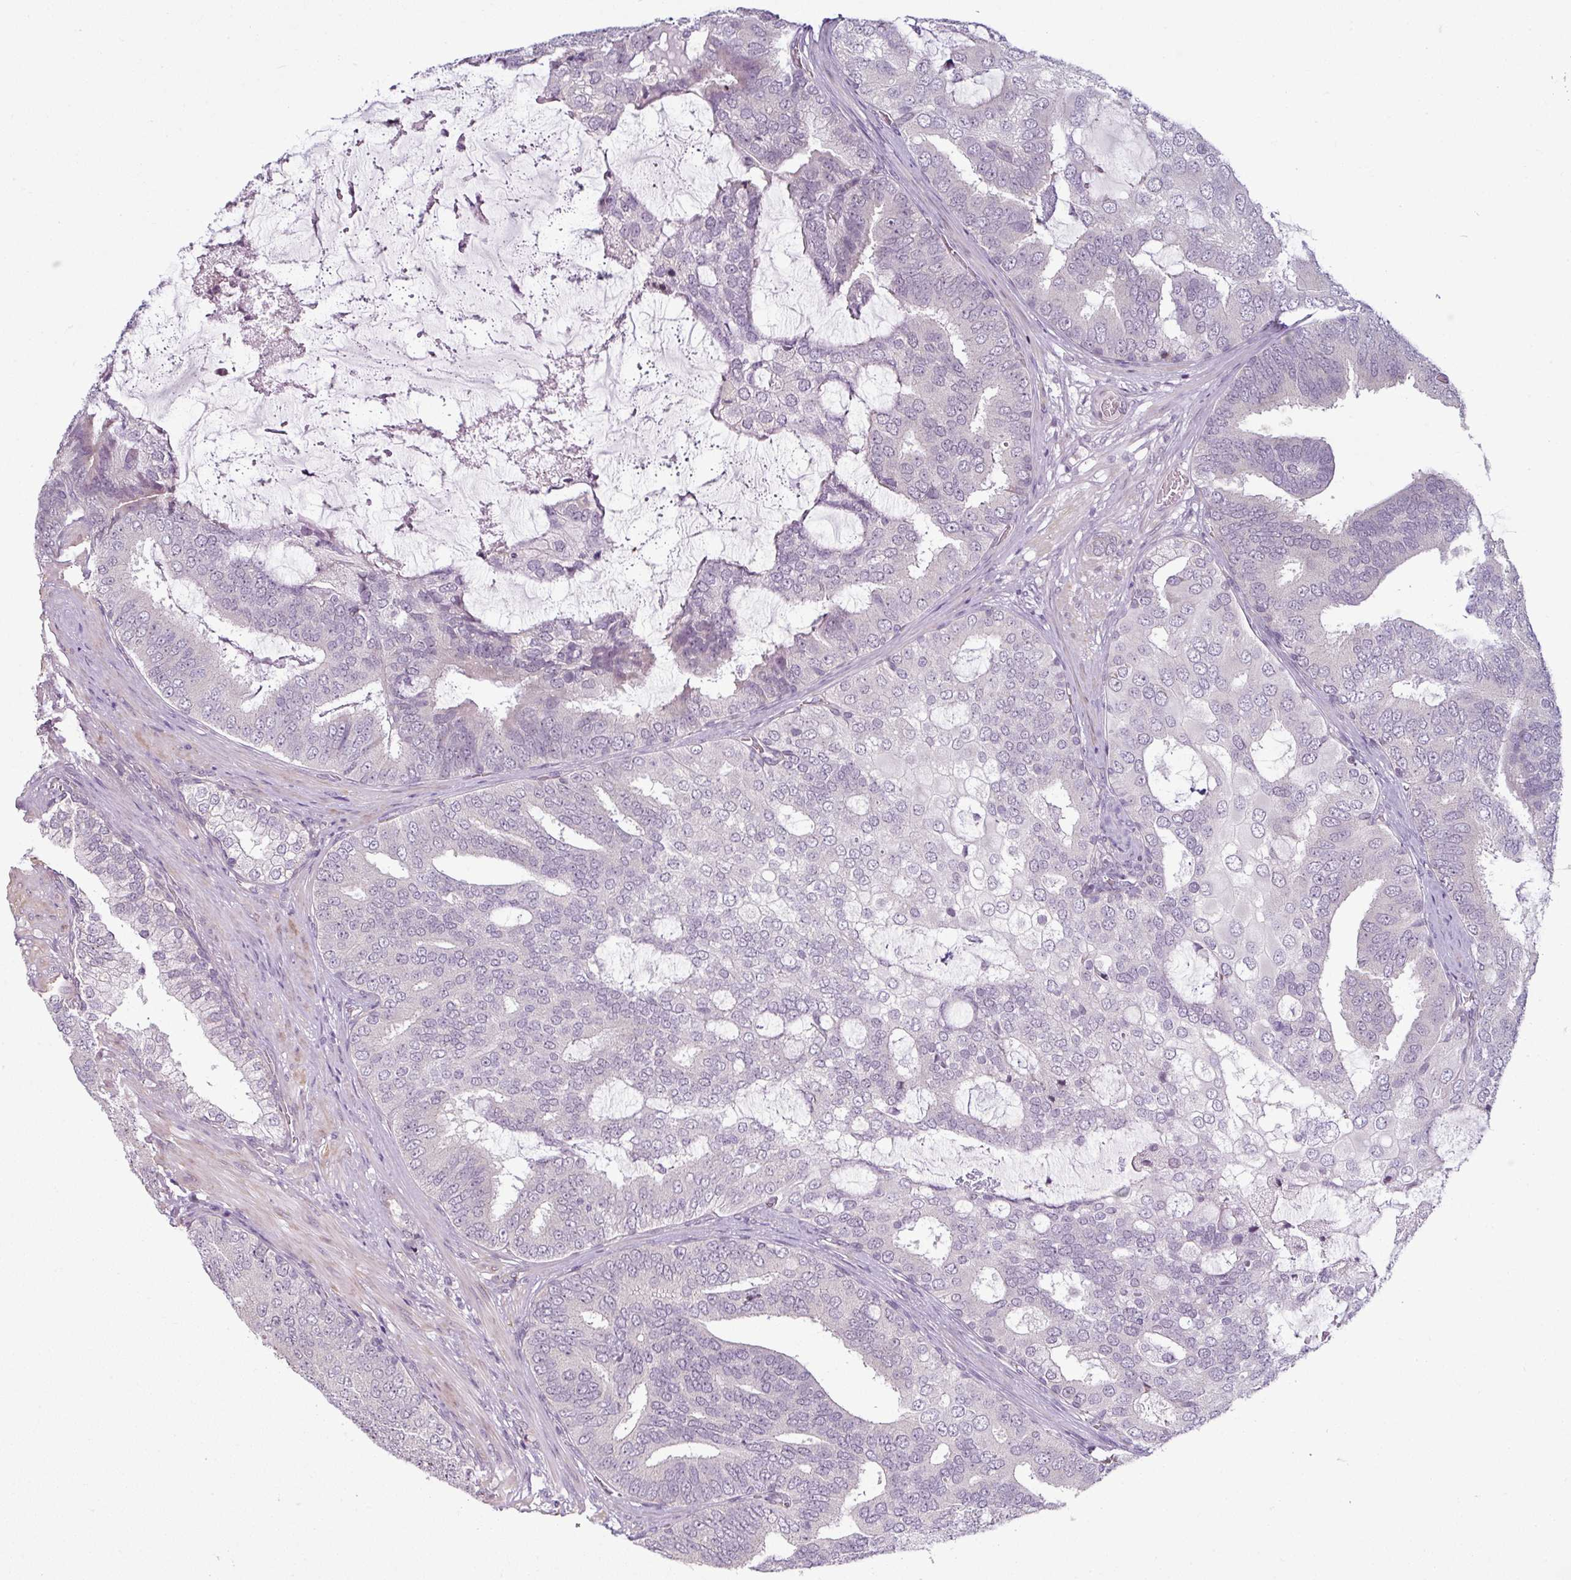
{"staining": {"intensity": "negative", "quantity": "none", "location": "none"}, "tissue": "prostate cancer", "cell_type": "Tumor cells", "image_type": "cancer", "snomed": [{"axis": "morphology", "description": "Adenocarcinoma, High grade"}, {"axis": "topography", "description": "Prostate"}], "caption": "A histopathology image of prostate cancer stained for a protein displays no brown staining in tumor cells.", "gene": "OR52D1", "patient": {"sex": "male", "age": 55}}